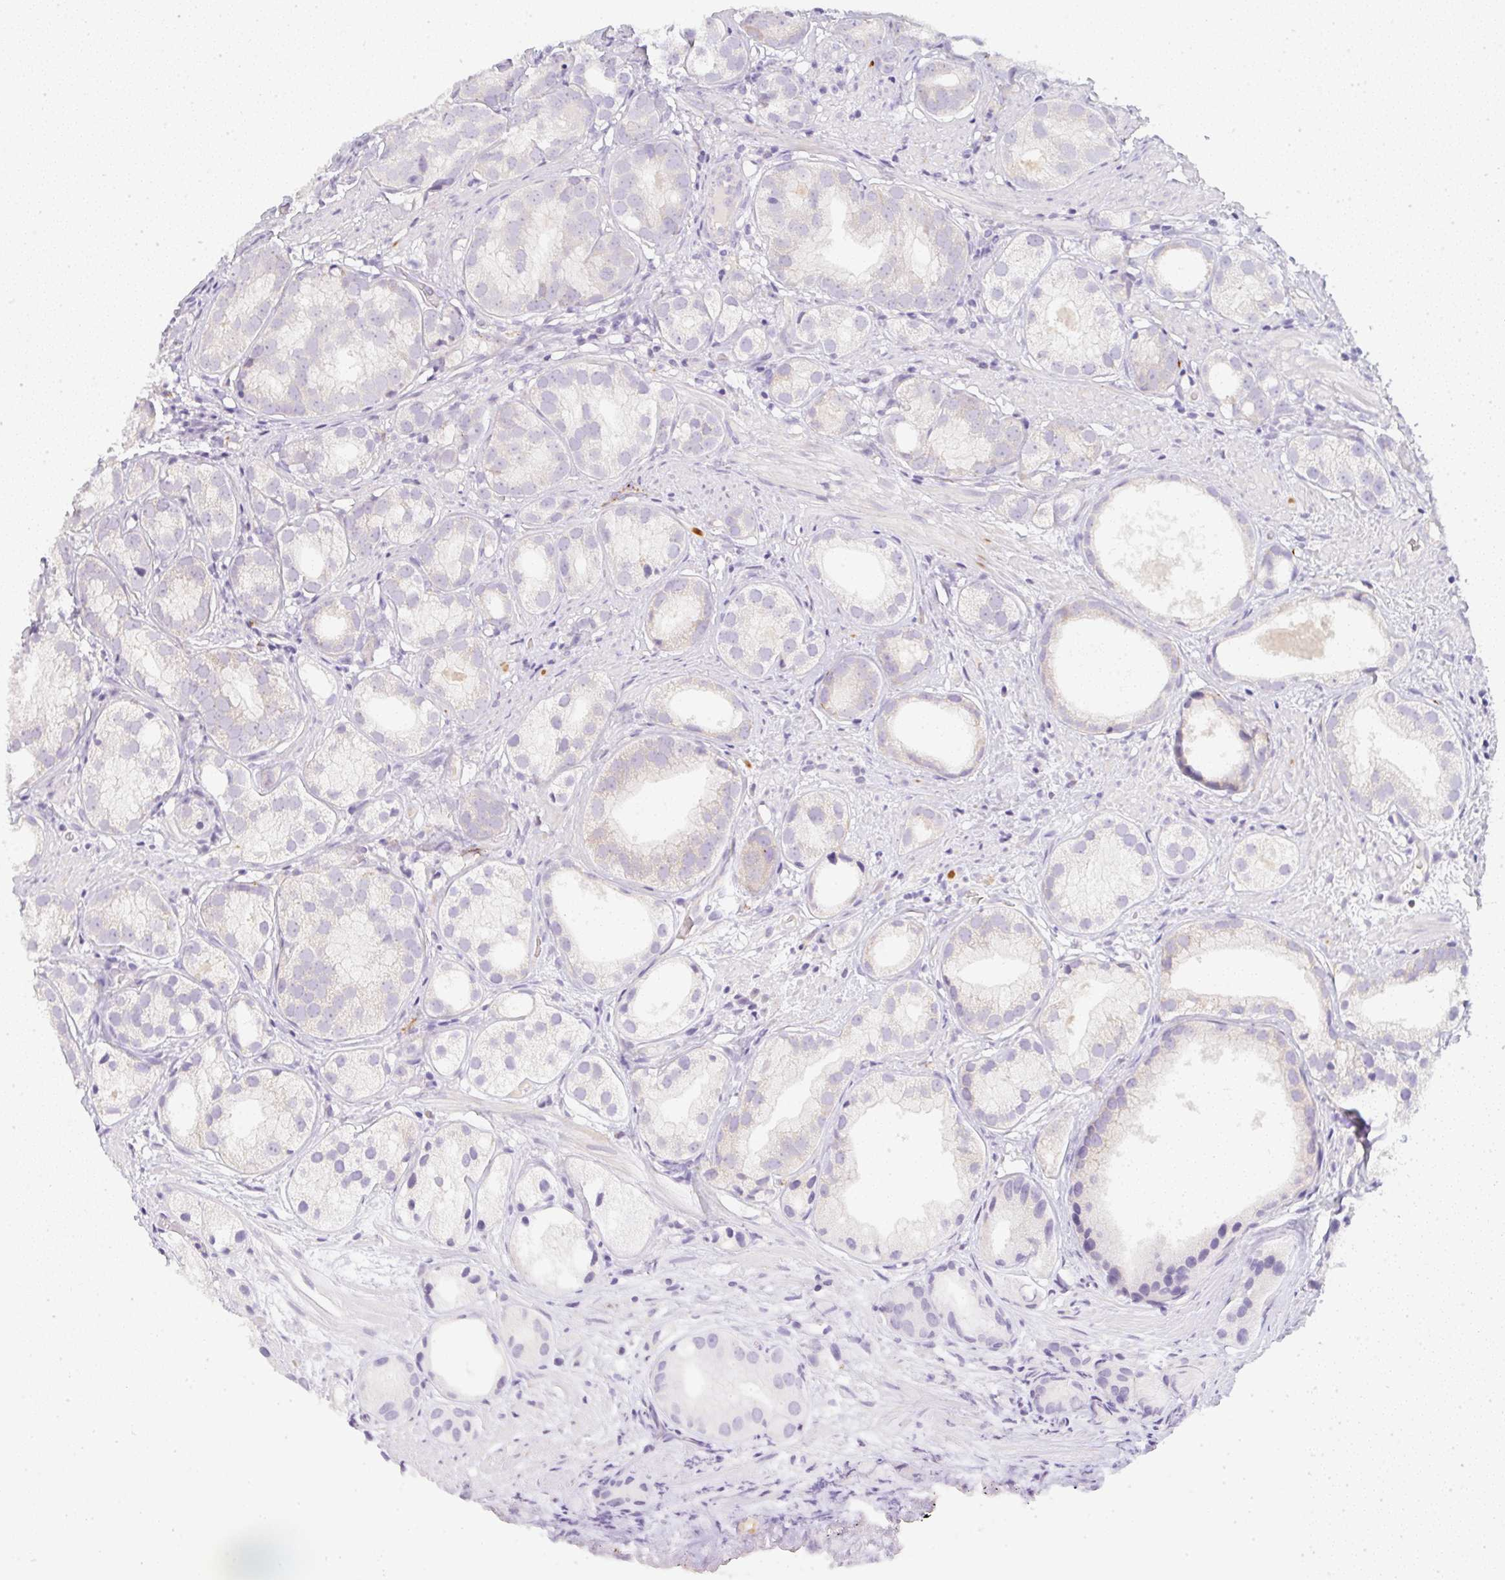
{"staining": {"intensity": "negative", "quantity": "none", "location": "none"}, "tissue": "prostate cancer", "cell_type": "Tumor cells", "image_type": "cancer", "snomed": [{"axis": "morphology", "description": "Adenocarcinoma, High grade"}, {"axis": "topography", "description": "Prostate"}], "caption": "Tumor cells show no significant positivity in prostate cancer (adenocarcinoma (high-grade)). Brightfield microscopy of immunohistochemistry (IHC) stained with DAB (3,3'-diaminobenzidine) (brown) and hematoxylin (blue), captured at high magnification.", "gene": "LPAR4", "patient": {"sex": "male", "age": 82}}